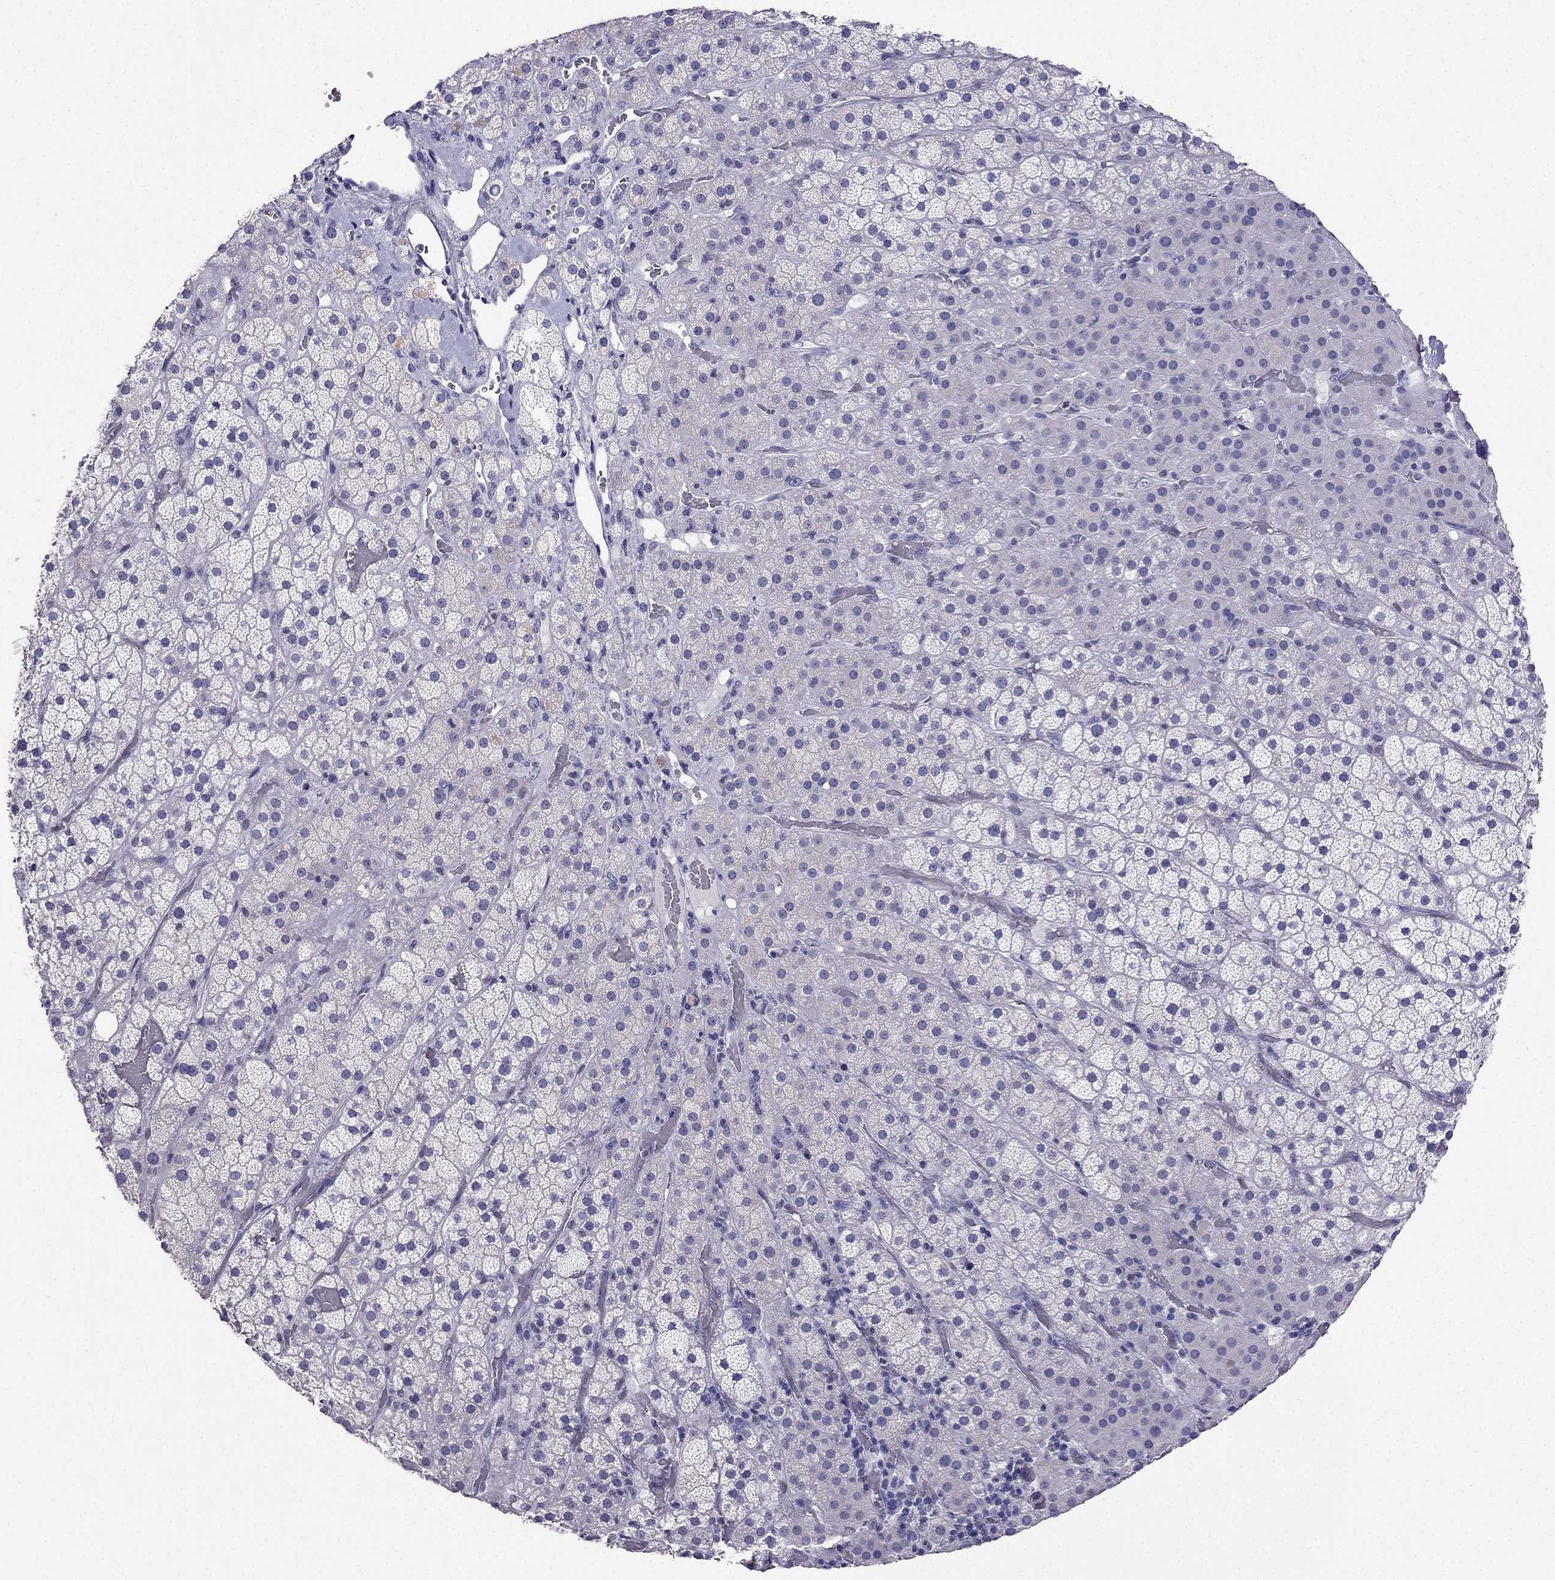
{"staining": {"intensity": "negative", "quantity": "none", "location": "none"}, "tissue": "adrenal gland", "cell_type": "Glandular cells", "image_type": "normal", "snomed": [{"axis": "morphology", "description": "Normal tissue, NOS"}, {"axis": "topography", "description": "Adrenal gland"}], "caption": "IHC image of normal adrenal gland stained for a protein (brown), which displays no positivity in glandular cells.", "gene": "ARID3A", "patient": {"sex": "male", "age": 57}}